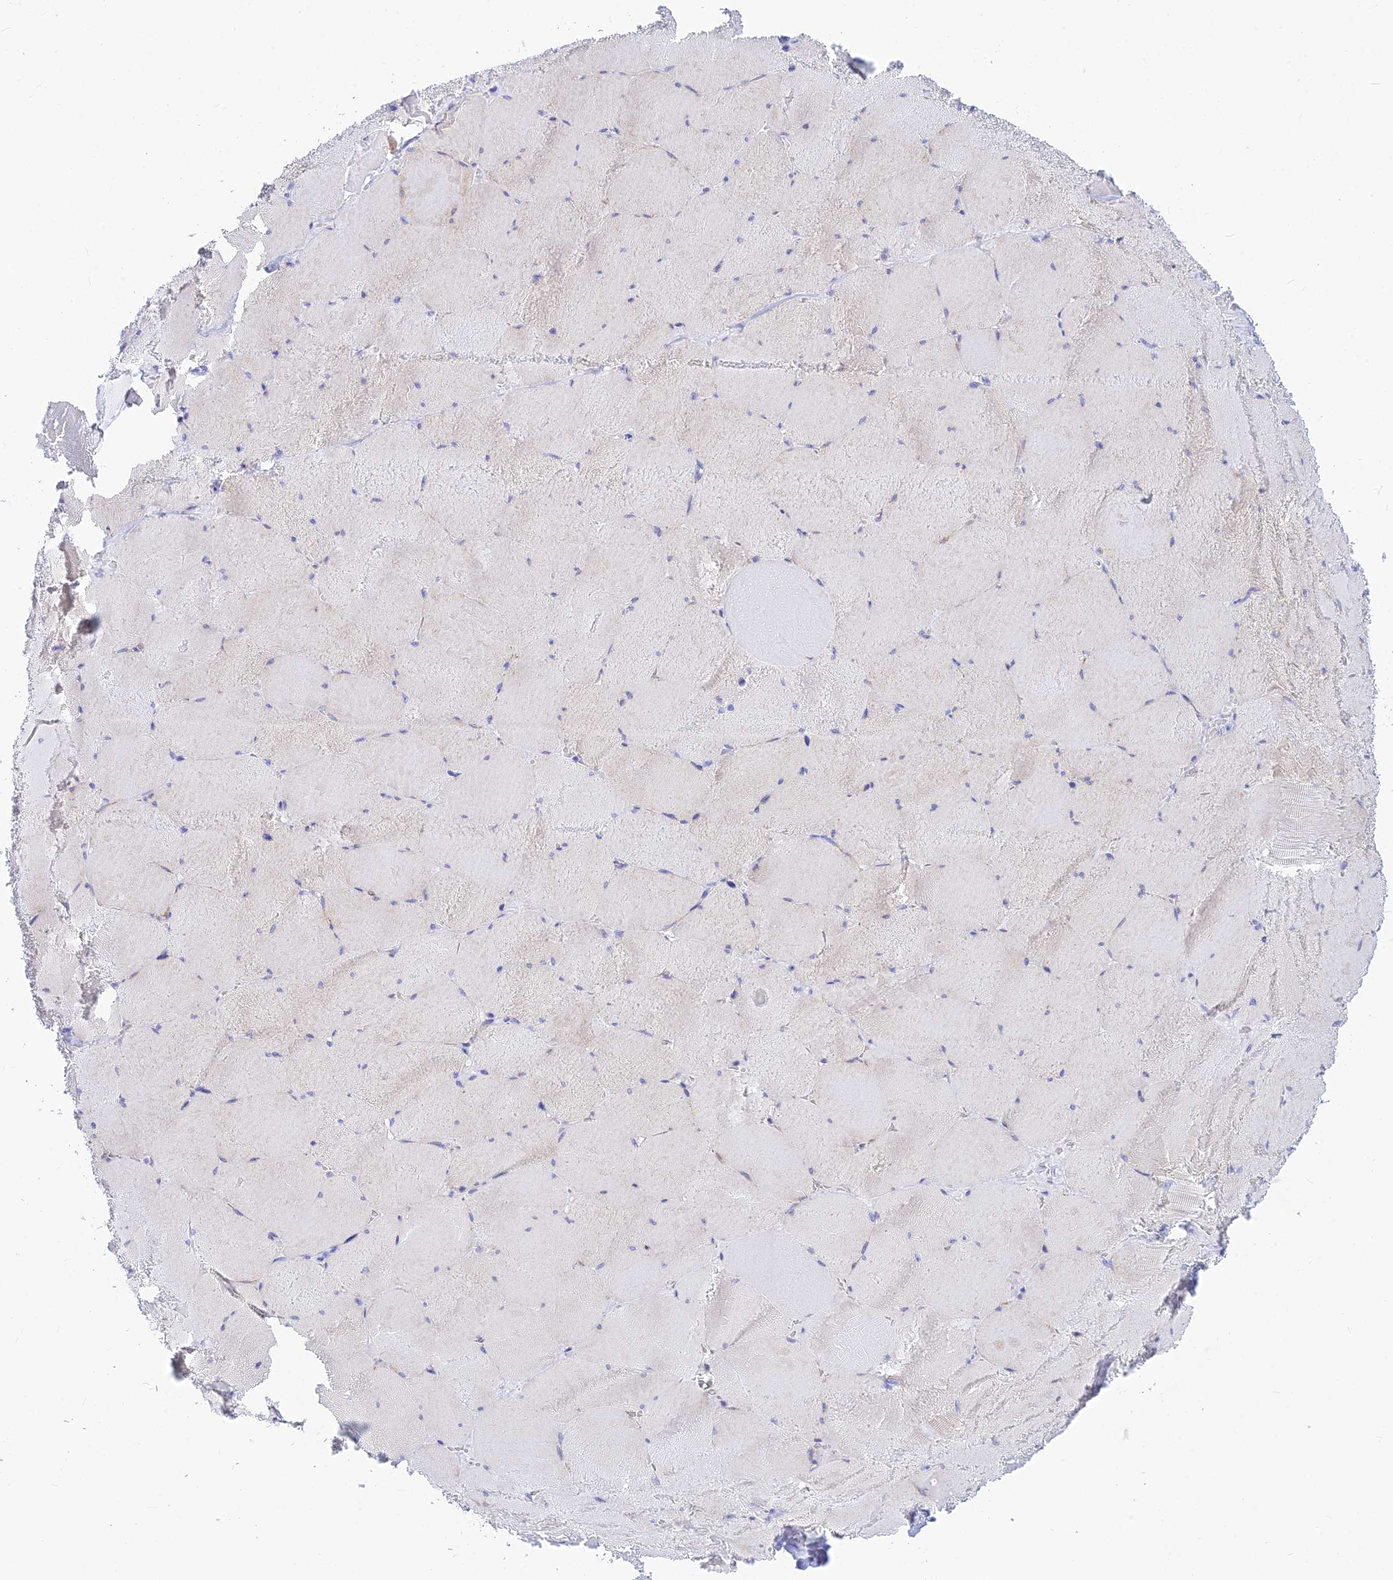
{"staining": {"intensity": "negative", "quantity": "none", "location": "none"}, "tissue": "skeletal muscle", "cell_type": "Myocytes", "image_type": "normal", "snomed": [{"axis": "morphology", "description": "Normal tissue, NOS"}, {"axis": "topography", "description": "Skeletal muscle"}, {"axis": "topography", "description": "Head-Neck"}], "caption": "IHC photomicrograph of unremarkable skeletal muscle: skeletal muscle stained with DAB (3,3'-diaminobenzidine) shows no significant protein expression in myocytes.", "gene": "CNOT6", "patient": {"sex": "male", "age": 66}}